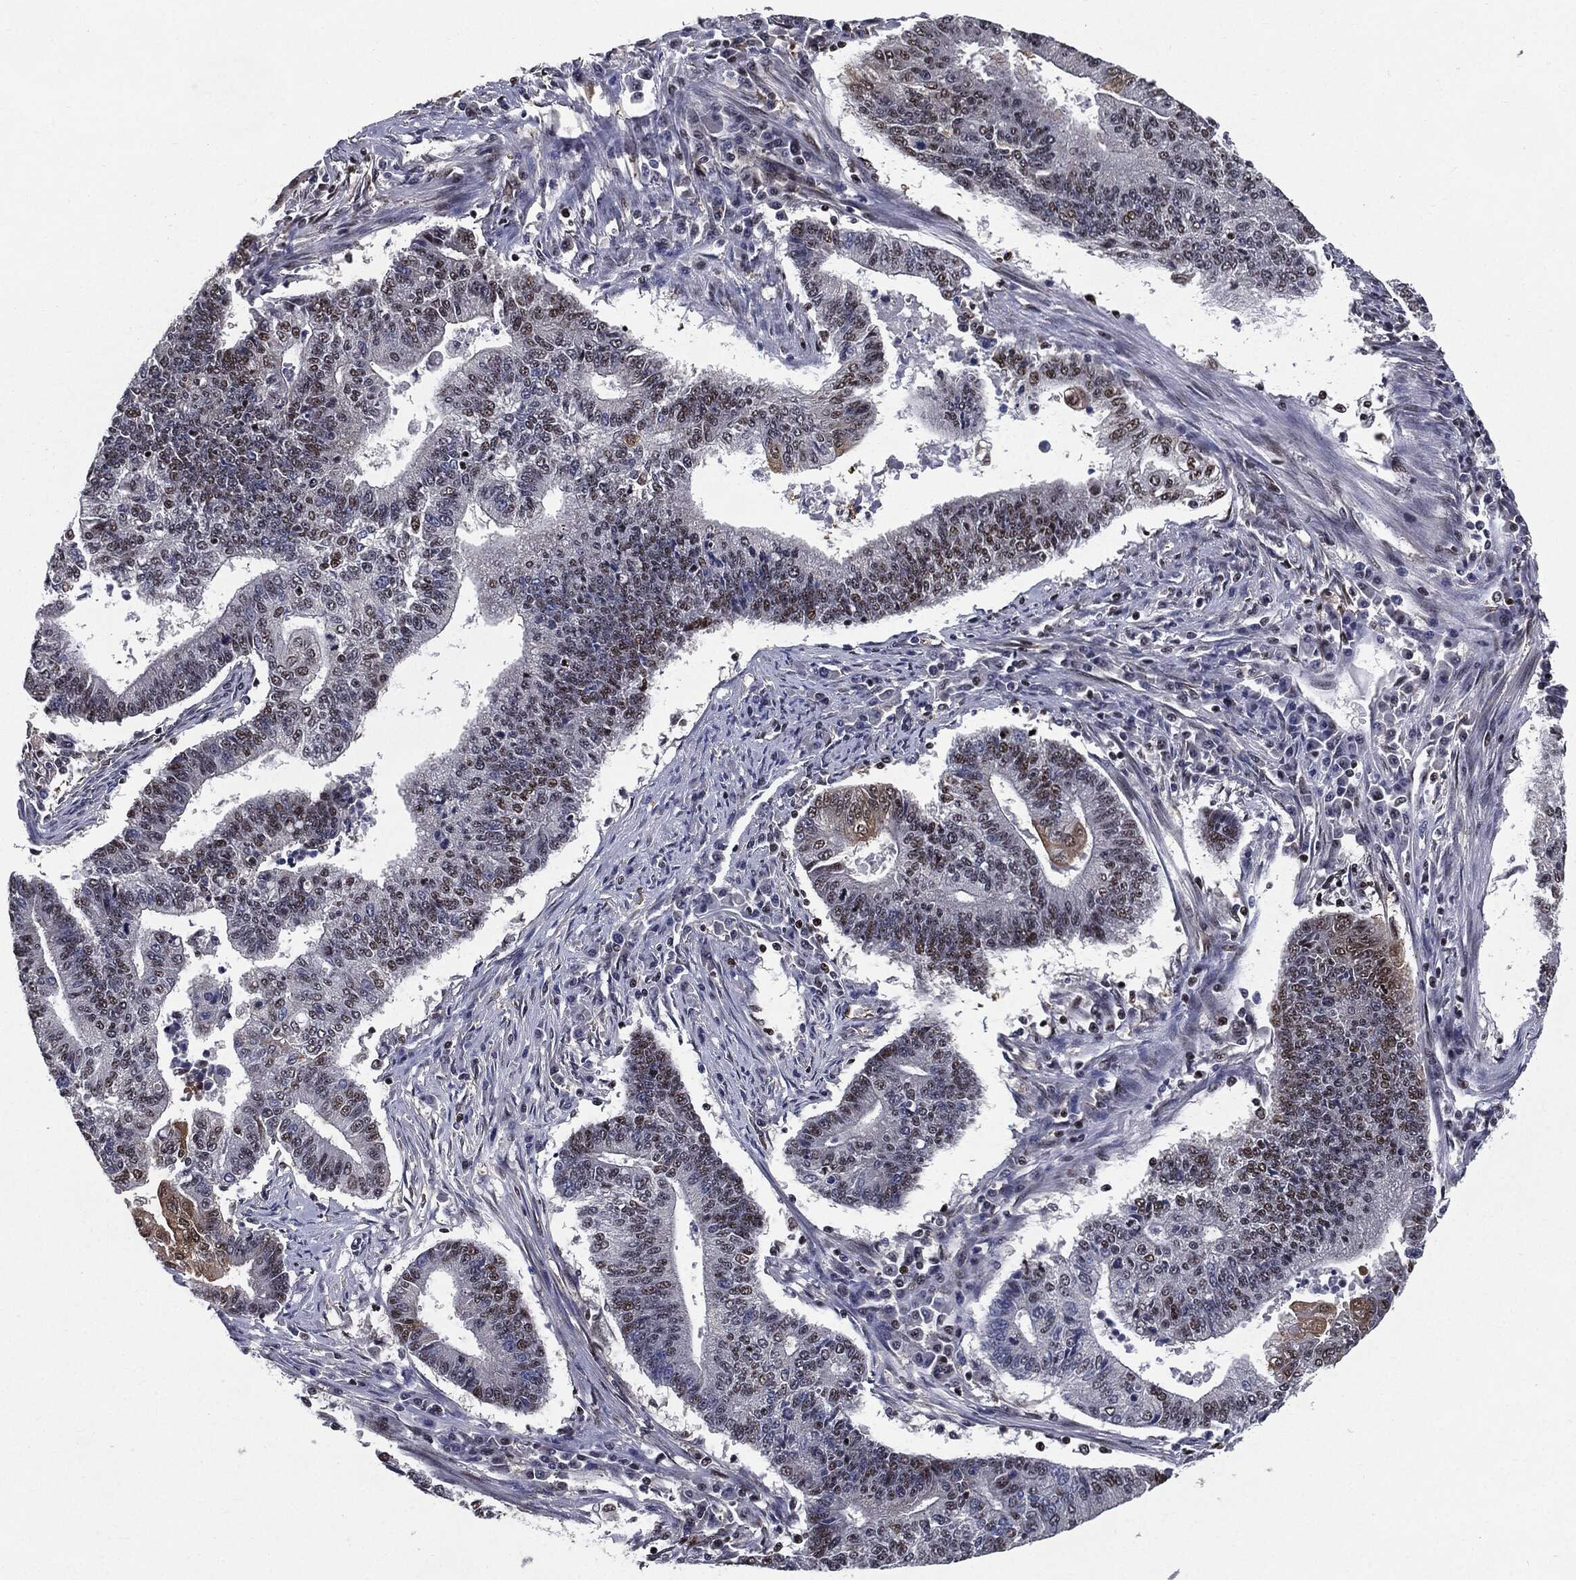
{"staining": {"intensity": "moderate", "quantity": "<25%", "location": "cytoplasmic/membranous,nuclear"}, "tissue": "endometrial cancer", "cell_type": "Tumor cells", "image_type": "cancer", "snomed": [{"axis": "morphology", "description": "Adenocarcinoma, NOS"}, {"axis": "topography", "description": "Uterus"}, {"axis": "topography", "description": "Endometrium"}], "caption": "Moderate cytoplasmic/membranous and nuclear protein positivity is present in approximately <25% of tumor cells in endometrial cancer.", "gene": "JUN", "patient": {"sex": "female", "age": 54}}